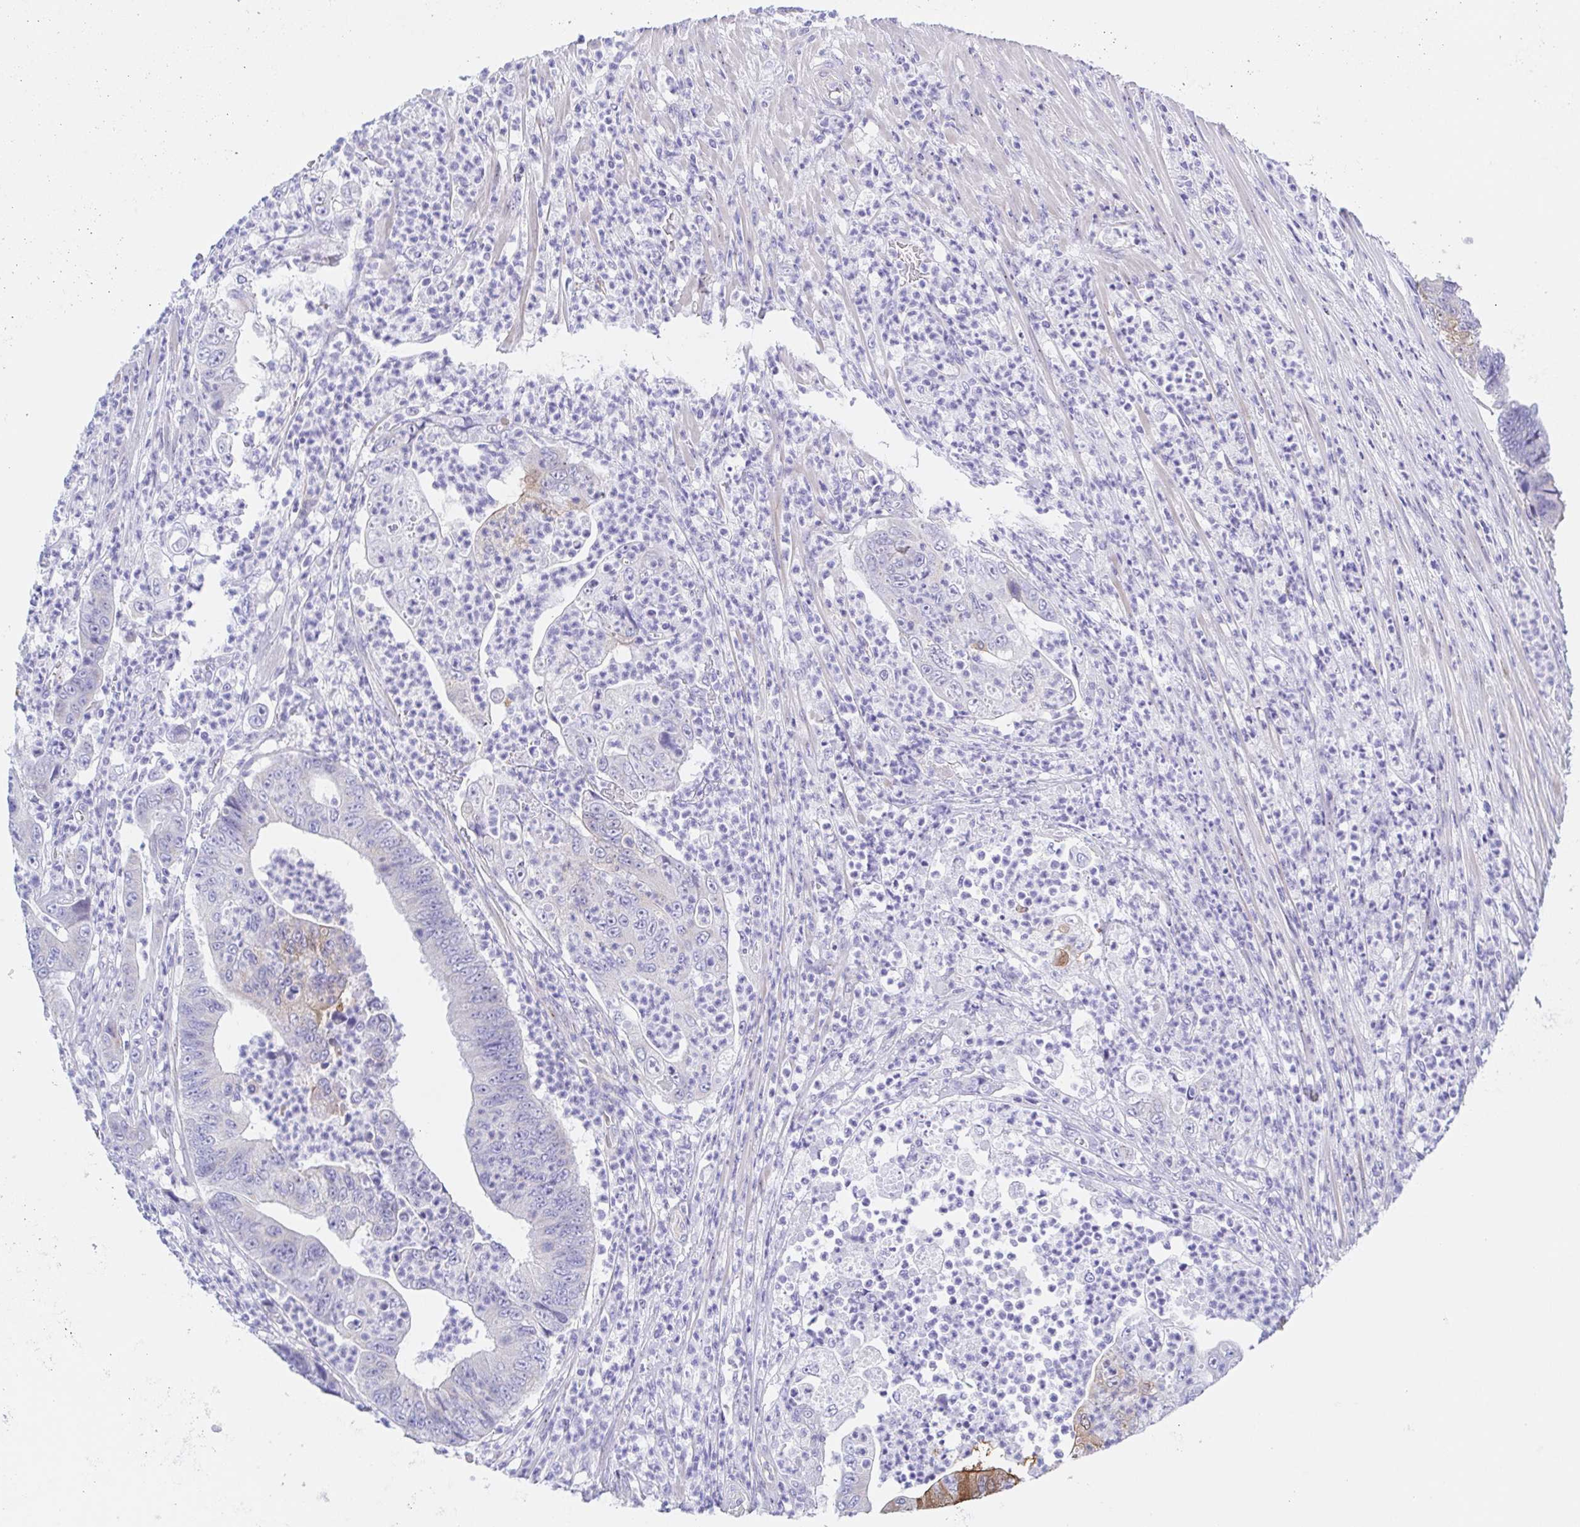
{"staining": {"intensity": "weak", "quantity": "<25%", "location": "cytoplasmic/membranous"}, "tissue": "colorectal cancer", "cell_type": "Tumor cells", "image_type": "cancer", "snomed": [{"axis": "morphology", "description": "Adenocarcinoma, NOS"}, {"axis": "topography", "description": "Colon"}], "caption": "This is an IHC photomicrograph of human adenocarcinoma (colorectal). There is no staining in tumor cells.", "gene": "MUCL3", "patient": {"sex": "female", "age": 48}}